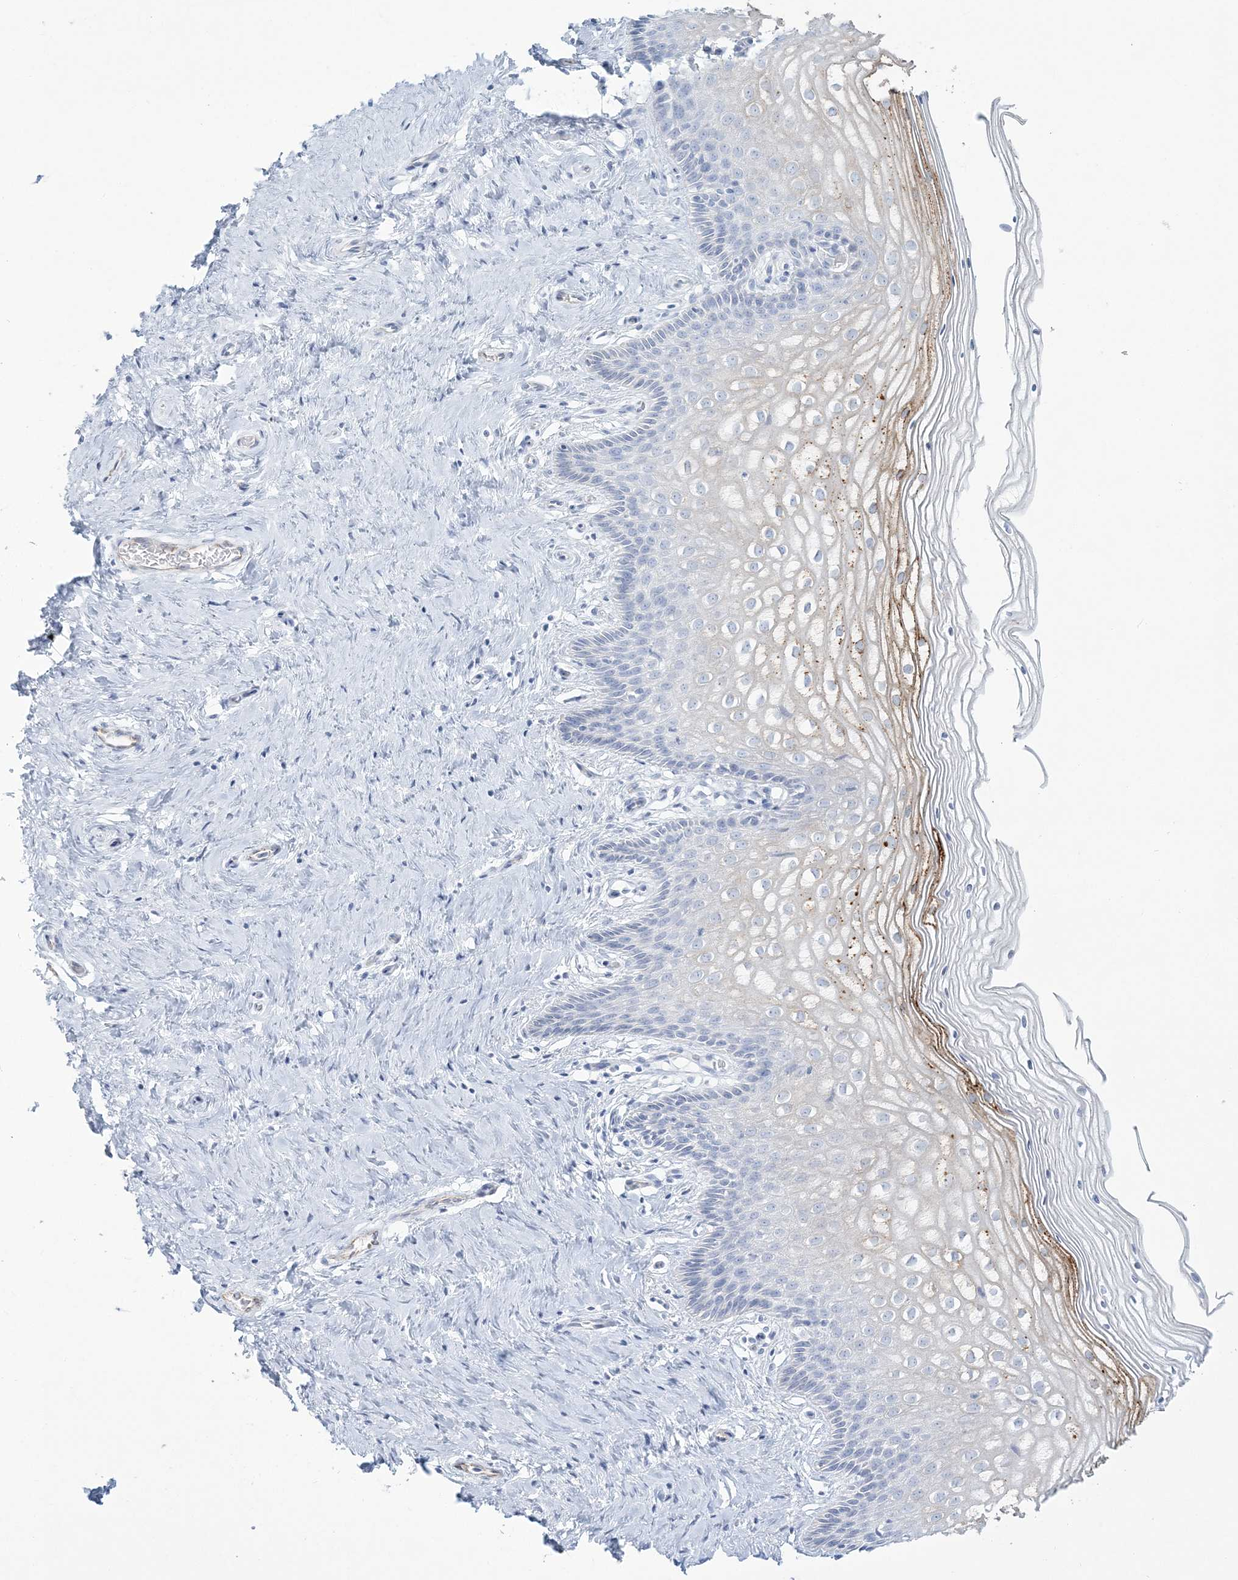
{"staining": {"intensity": "weak", "quantity": "<25%", "location": "cytoplasmic/membranous"}, "tissue": "cervix", "cell_type": "Glandular cells", "image_type": "normal", "snomed": [{"axis": "morphology", "description": "Normal tissue, NOS"}, {"axis": "topography", "description": "Cervix"}], "caption": "Immunohistochemical staining of benign human cervix reveals no significant expression in glandular cells.", "gene": "ENSG00000288637", "patient": {"sex": "female", "age": 33}}